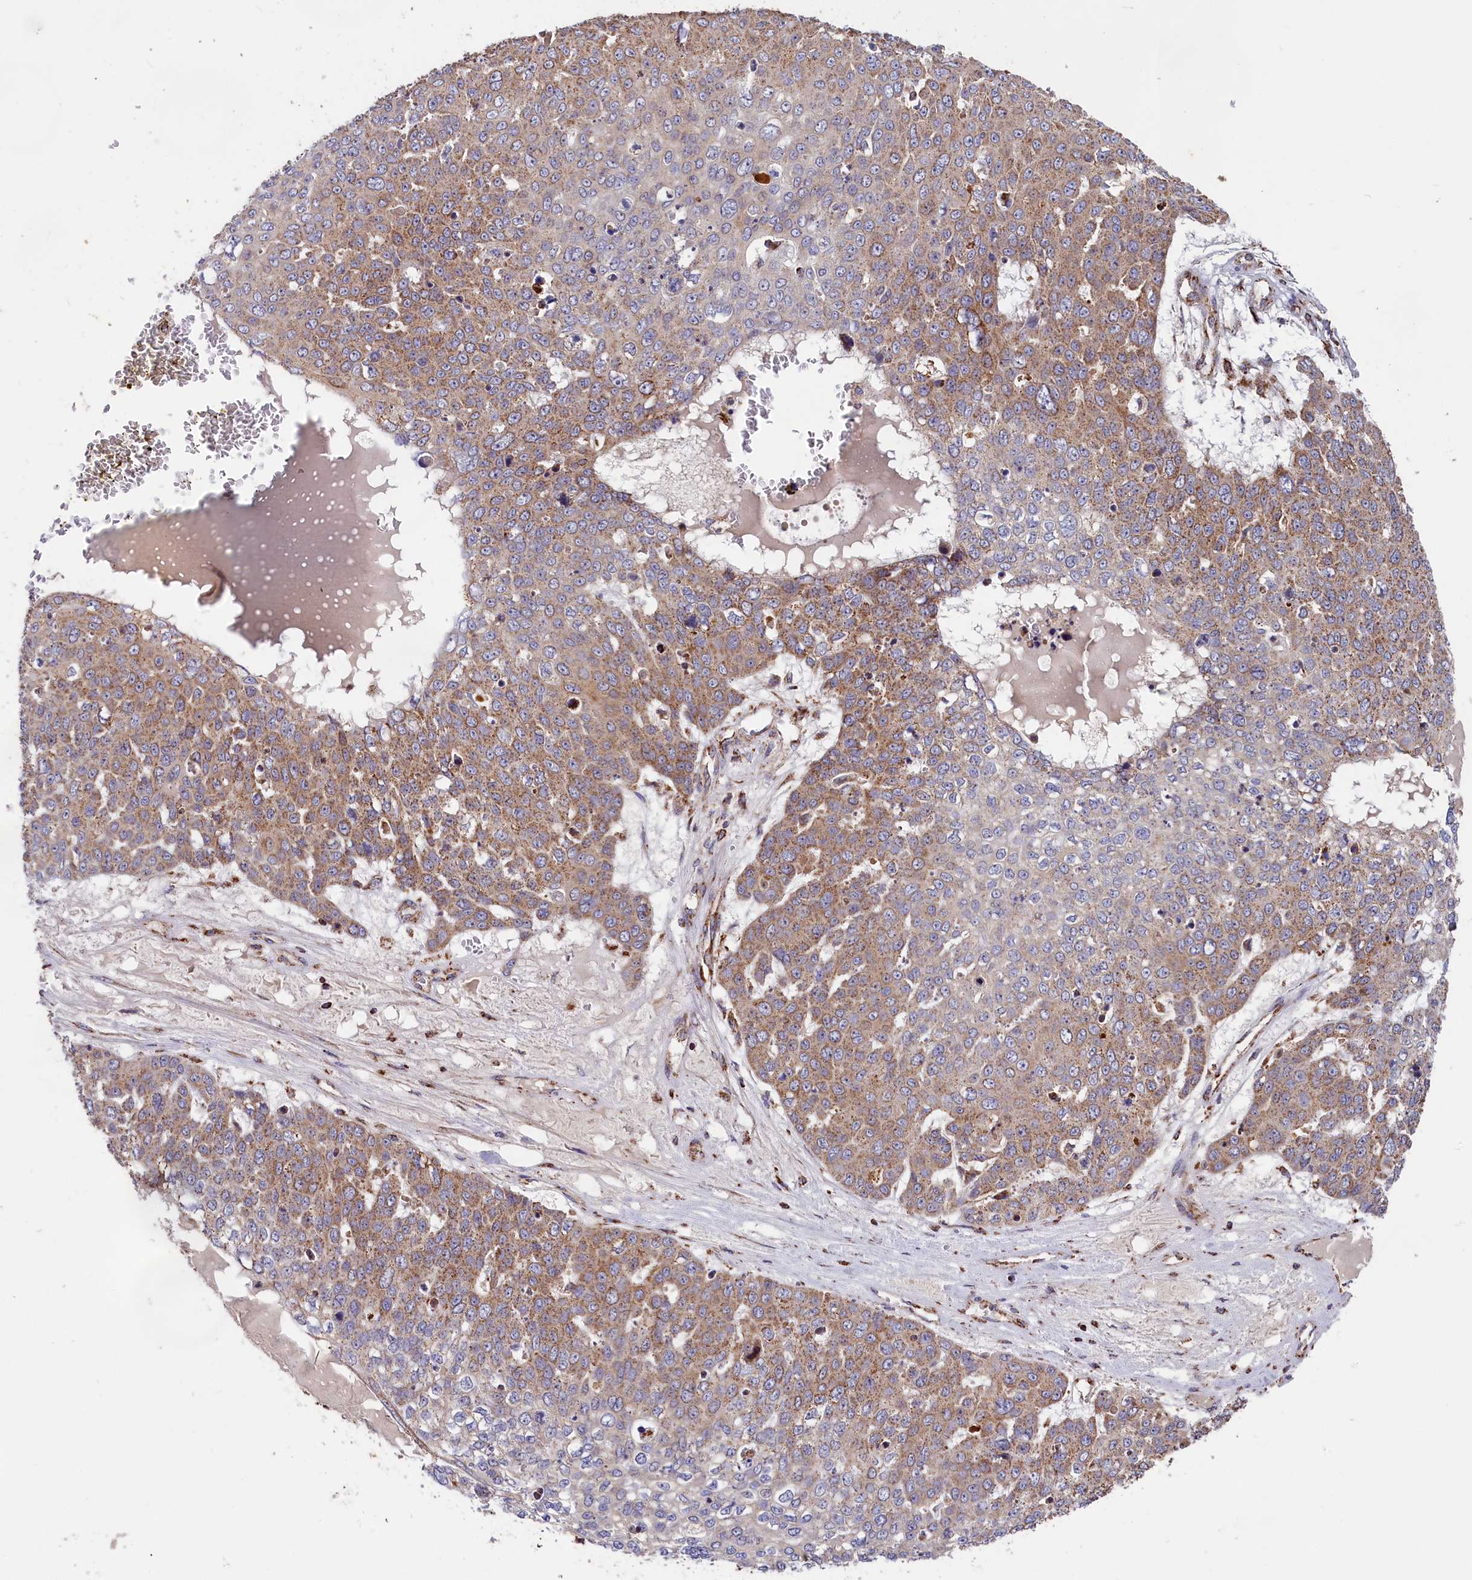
{"staining": {"intensity": "moderate", "quantity": ">75%", "location": "cytoplasmic/membranous"}, "tissue": "skin cancer", "cell_type": "Tumor cells", "image_type": "cancer", "snomed": [{"axis": "morphology", "description": "Squamous cell carcinoma, NOS"}, {"axis": "topography", "description": "Skin"}], "caption": "Immunohistochemical staining of skin cancer shows medium levels of moderate cytoplasmic/membranous protein staining in approximately >75% of tumor cells. The staining was performed using DAB to visualize the protein expression in brown, while the nuclei were stained in blue with hematoxylin (Magnification: 20x).", "gene": "MACROD1", "patient": {"sex": "male", "age": 71}}